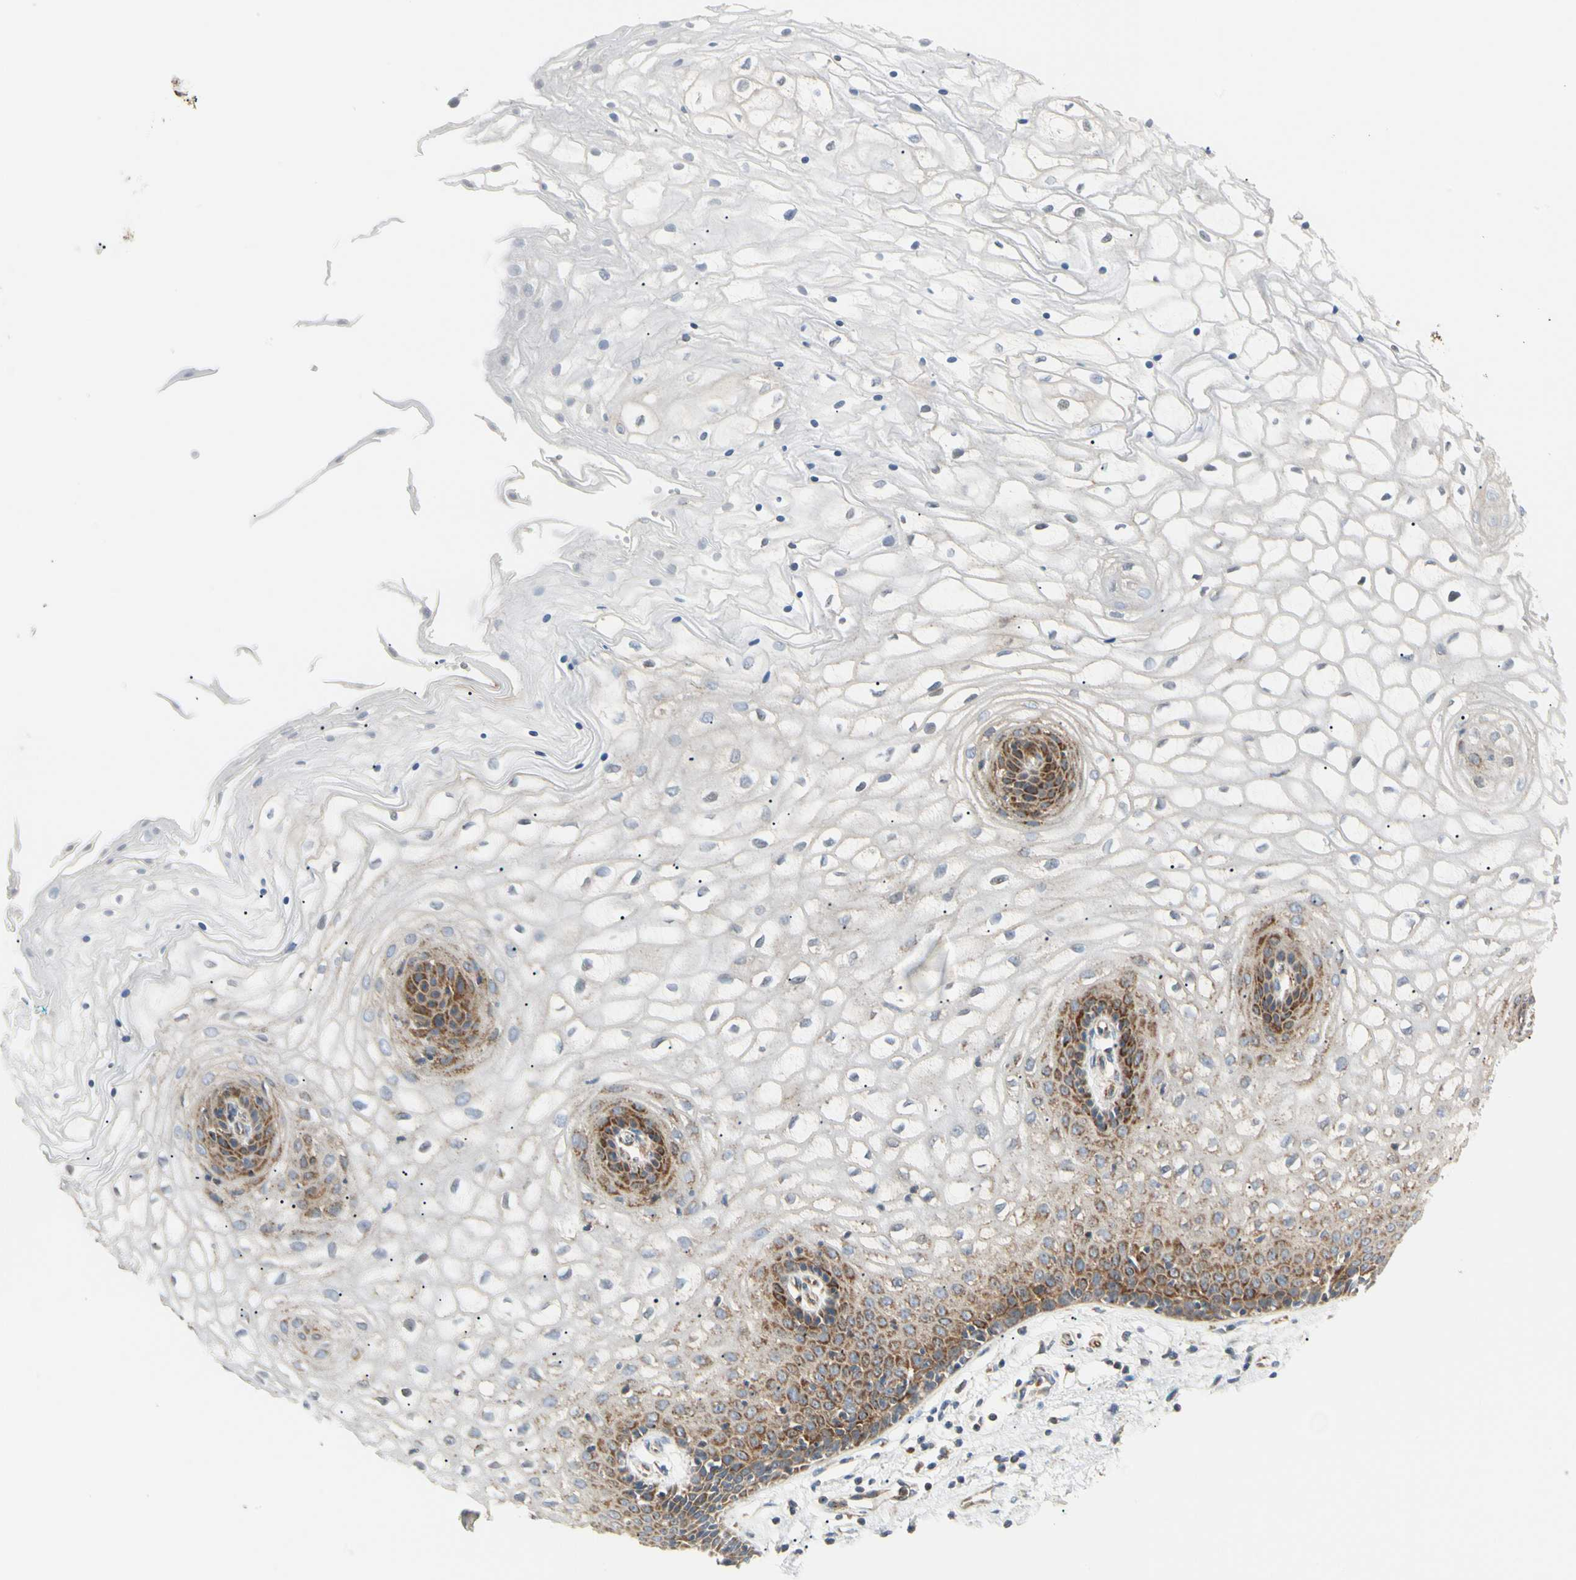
{"staining": {"intensity": "strong", "quantity": "<25%", "location": "cytoplasmic/membranous"}, "tissue": "vagina", "cell_type": "Squamous epithelial cells", "image_type": "normal", "snomed": [{"axis": "morphology", "description": "Normal tissue, NOS"}, {"axis": "topography", "description": "Vagina"}], "caption": "Squamous epithelial cells show medium levels of strong cytoplasmic/membranous staining in approximately <25% of cells in normal vagina. (IHC, brightfield microscopy, high magnification).", "gene": "TBC1D10A", "patient": {"sex": "female", "age": 34}}